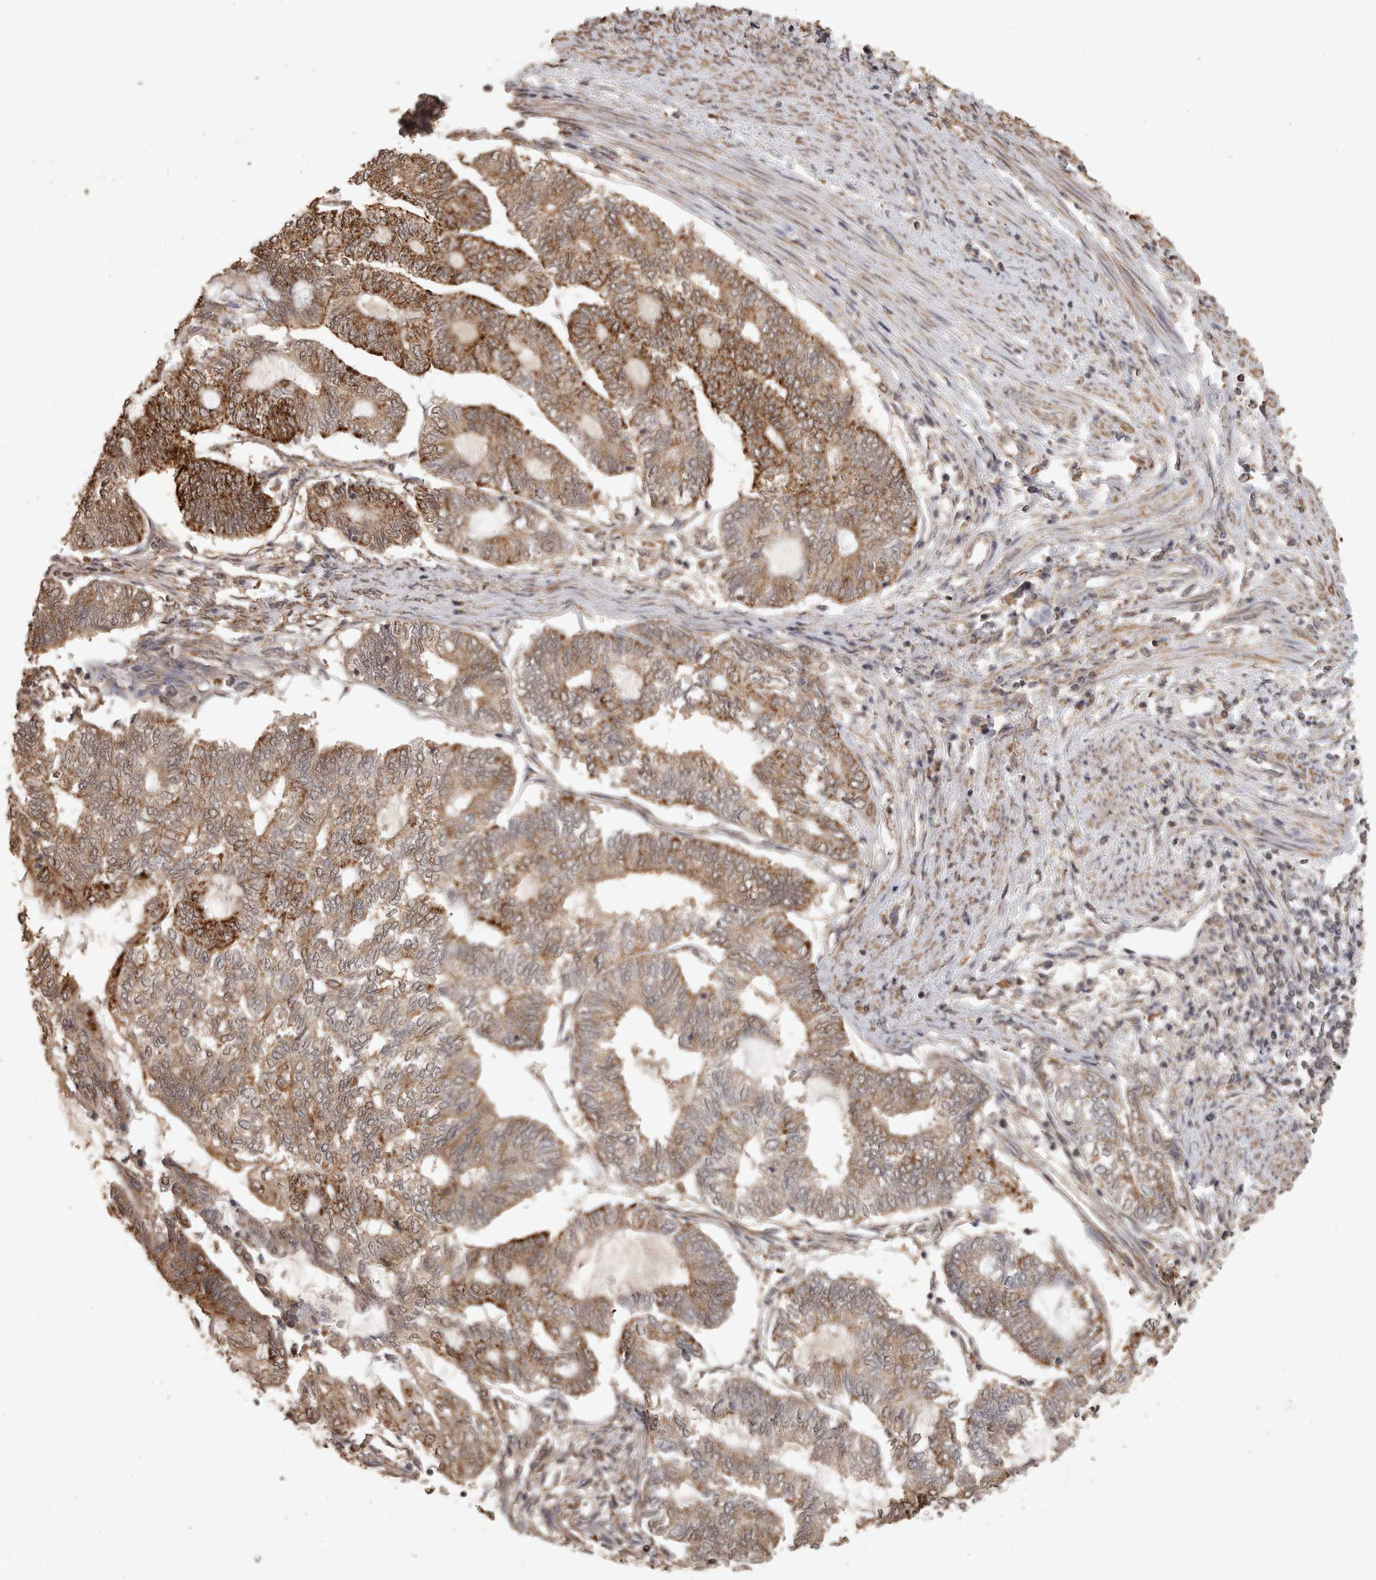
{"staining": {"intensity": "moderate", "quantity": ">75%", "location": "cytoplasmic/membranous"}, "tissue": "endometrial cancer", "cell_type": "Tumor cells", "image_type": "cancer", "snomed": [{"axis": "morphology", "description": "Adenocarcinoma, NOS"}, {"axis": "topography", "description": "Uterus"}, {"axis": "topography", "description": "Endometrium"}], "caption": "Adenocarcinoma (endometrial) stained with DAB (3,3'-diaminobenzidine) IHC displays medium levels of moderate cytoplasmic/membranous staining in about >75% of tumor cells. The staining was performed using DAB, with brown indicating positive protein expression. Nuclei are stained blue with hematoxylin.", "gene": "BNIP3L", "patient": {"sex": "female", "age": 70}}